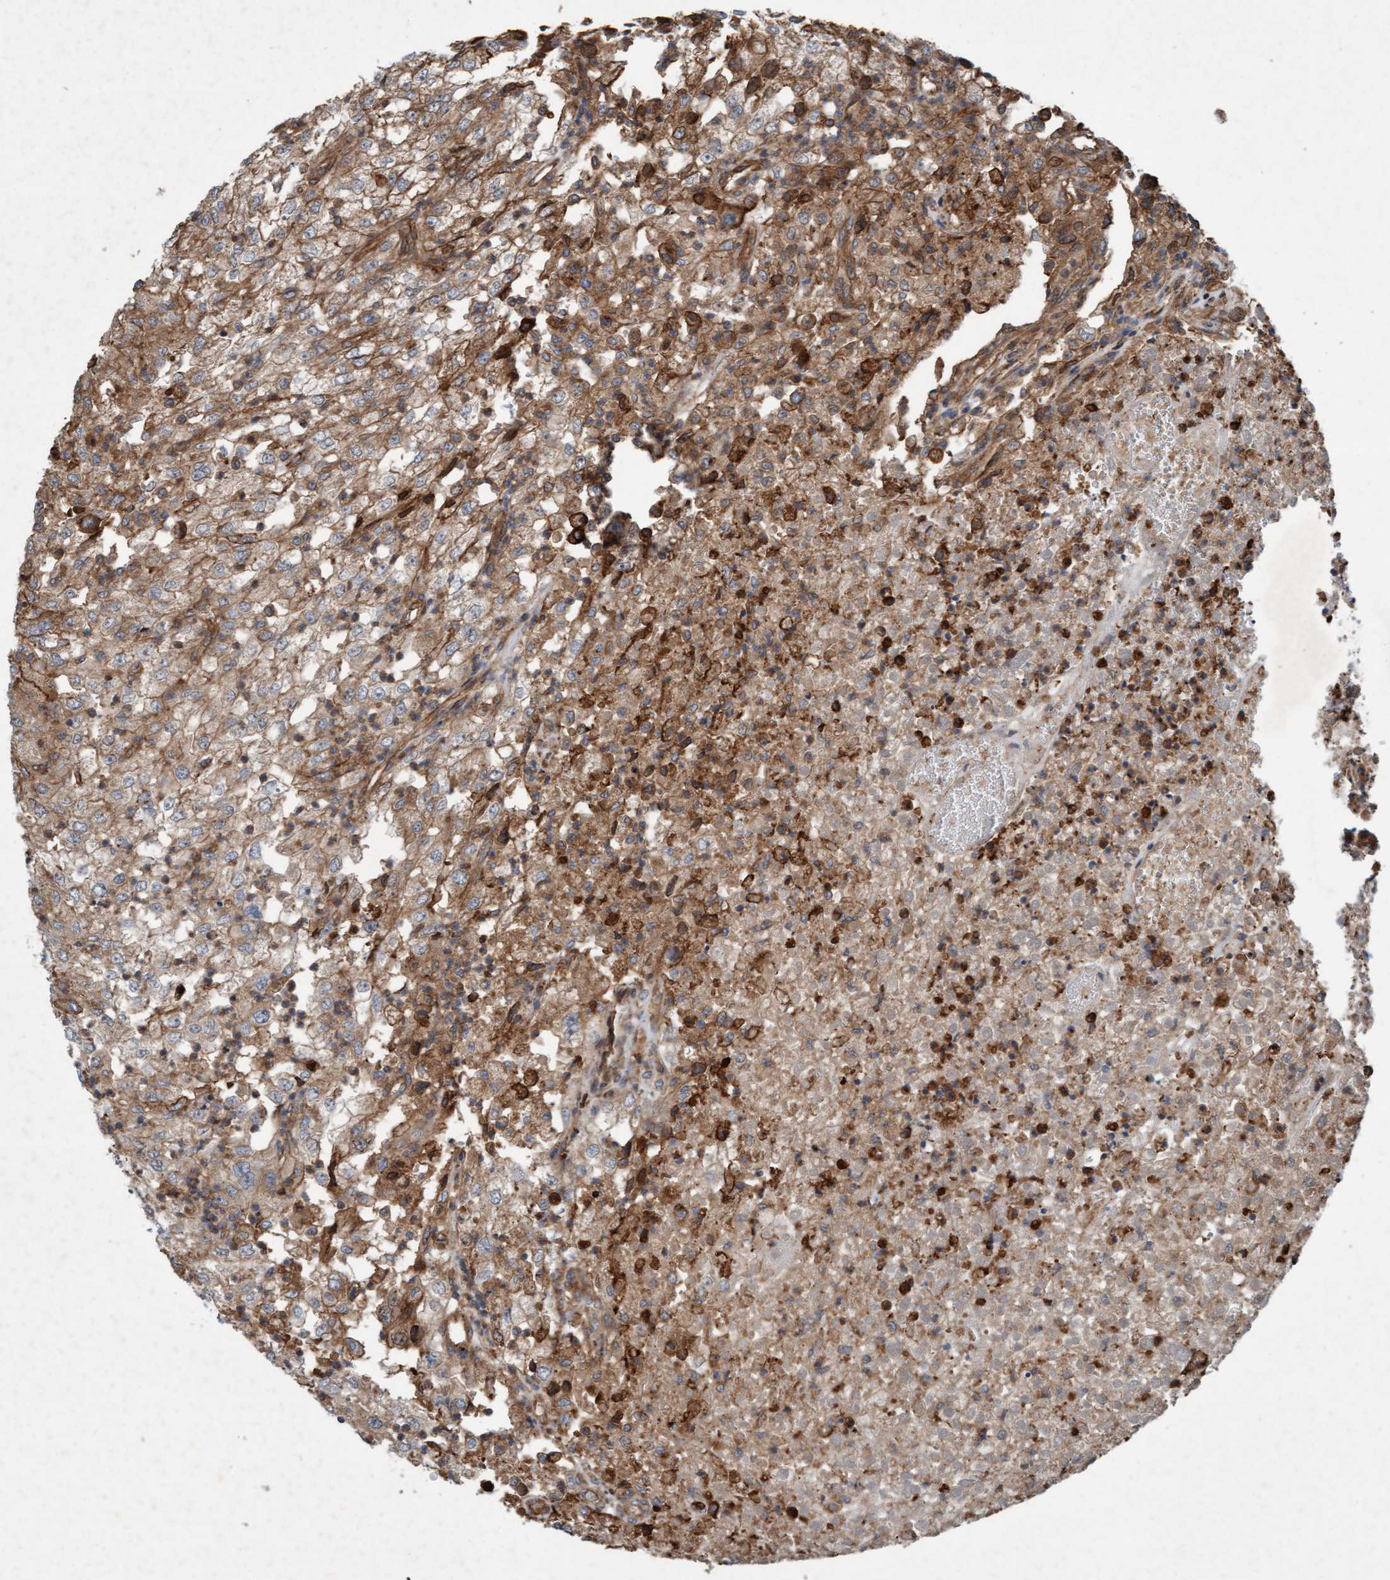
{"staining": {"intensity": "moderate", "quantity": ">75%", "location": "cytoplasmic/membranous"}, "tissue": "renal cancer", "cell_type": "Tumor cells", "image_type": "cancer", "snomed": [{"axis": "morphology", "description": "Adenocarcinoma, NOS"}, {"axis": "topography", "description": "Kidney"}], "caption": "Renal cancer stained for a protein shows moderate cytoplasmic/membranous positivity in tumor cells. (DAB (3,3'-diaminobenzidine) IHC with brightfield microscopy, high magnification).", "gene": "ERAL1", "patient": {"sex": "female", "age": 54}}